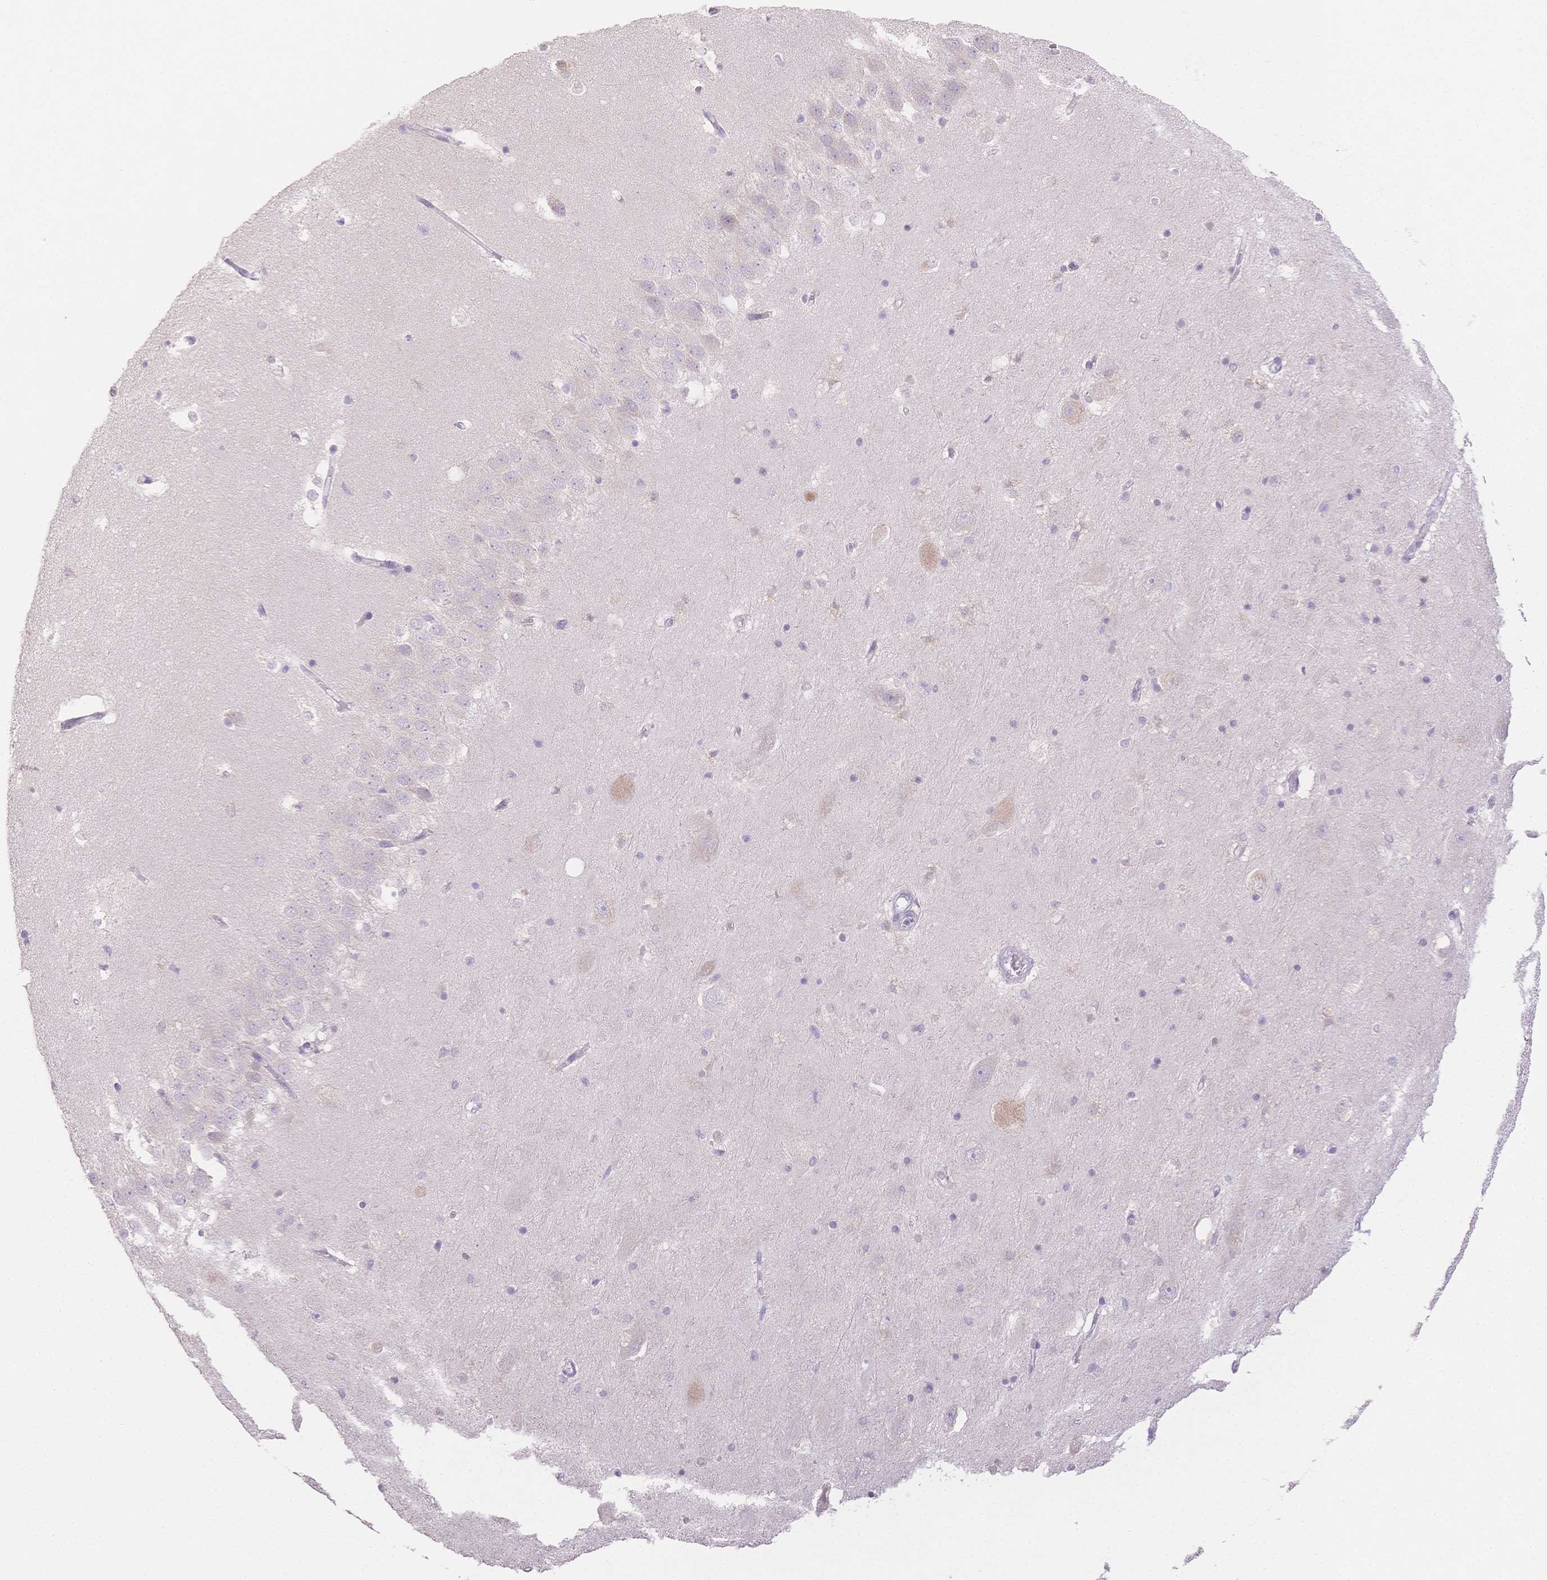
{"staining": {"intensity": "weak", "quantity": "<25%", "location": "cytoplasmic/membranous"}, "tissue": "hippocampus", "cell_type": "Glial cells", "image_type": "normal", "snomed": [{"axis": "morphology", "description": "Normal tissue, NOS"}, {"axis": "topography", "description": "Hippocampus"}], "caption": "Immunohistochemistry photomicrograph of unremarkable hippocampus: human hippocampus stained with DAB (3,3'-diaminobenzidine) exhibits no significant protein staining in glial cells. The staining was performed using DAB to visualize the protein expression in brown, while the nuclei were stained in blue with hematoxylin (Magnification: 20x).", "gene": "SUV39H2", "patient": {"sex": "male", "age": 58}}